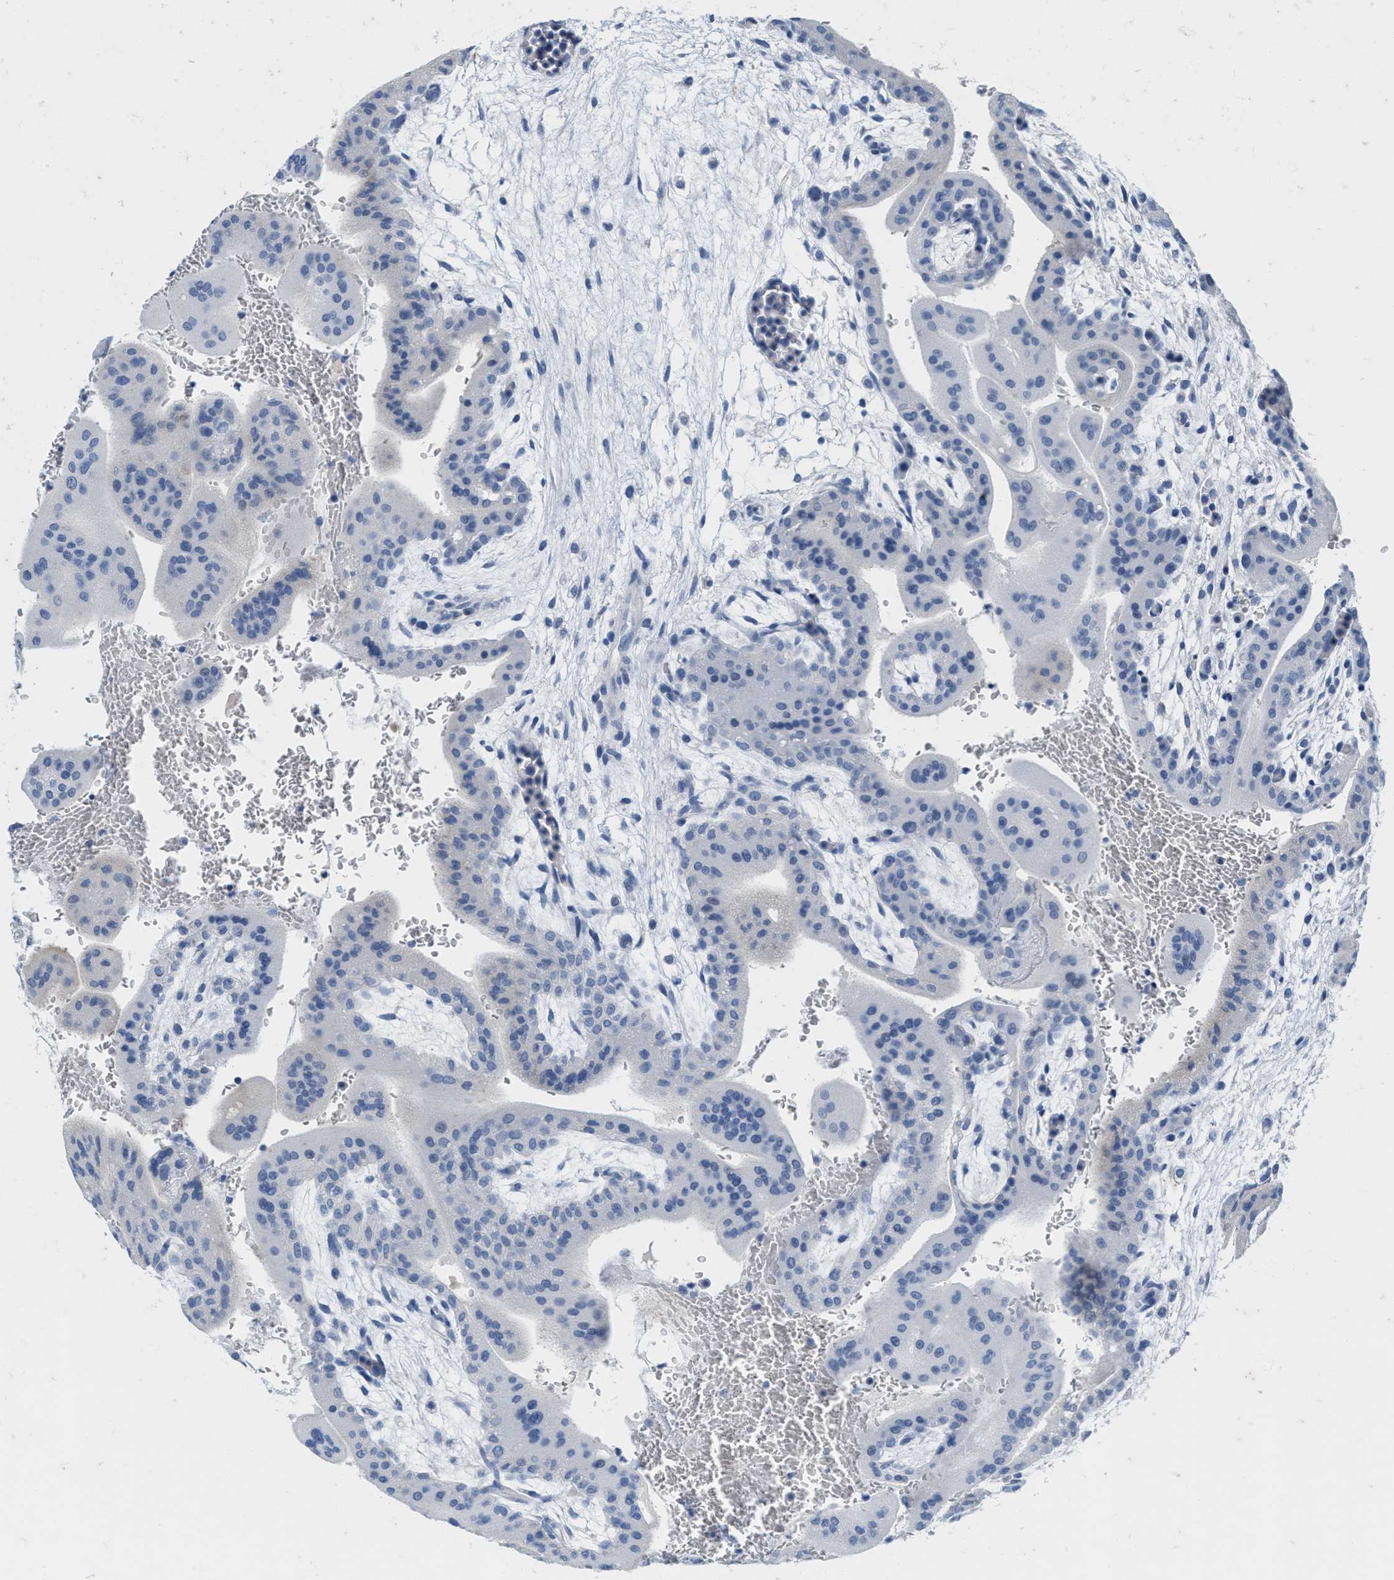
{"staining": {"intensity": "negative", "quantity": "none", "location": "none"}, "tissue": "placenta", "cell_type": "Decidual cells", "image_type": "normal", "snomed": [{"axis": "morphology", "description": "Normal tissue, NOS"}, {"axis": "topography", "description": "Placenta"}], "caption": "This is a photomicrograph of immunohistochemistry (IHC) staining of normal placenta, which shows no positivity in decidual cells. The staining is performed using DAB (3,3'-diaminobenzidine) brown chromogen with nuclei counter-stained in using hematoxylin.", "gene": "ABCB11", "patient": {"sex": "female", "age": 35}}